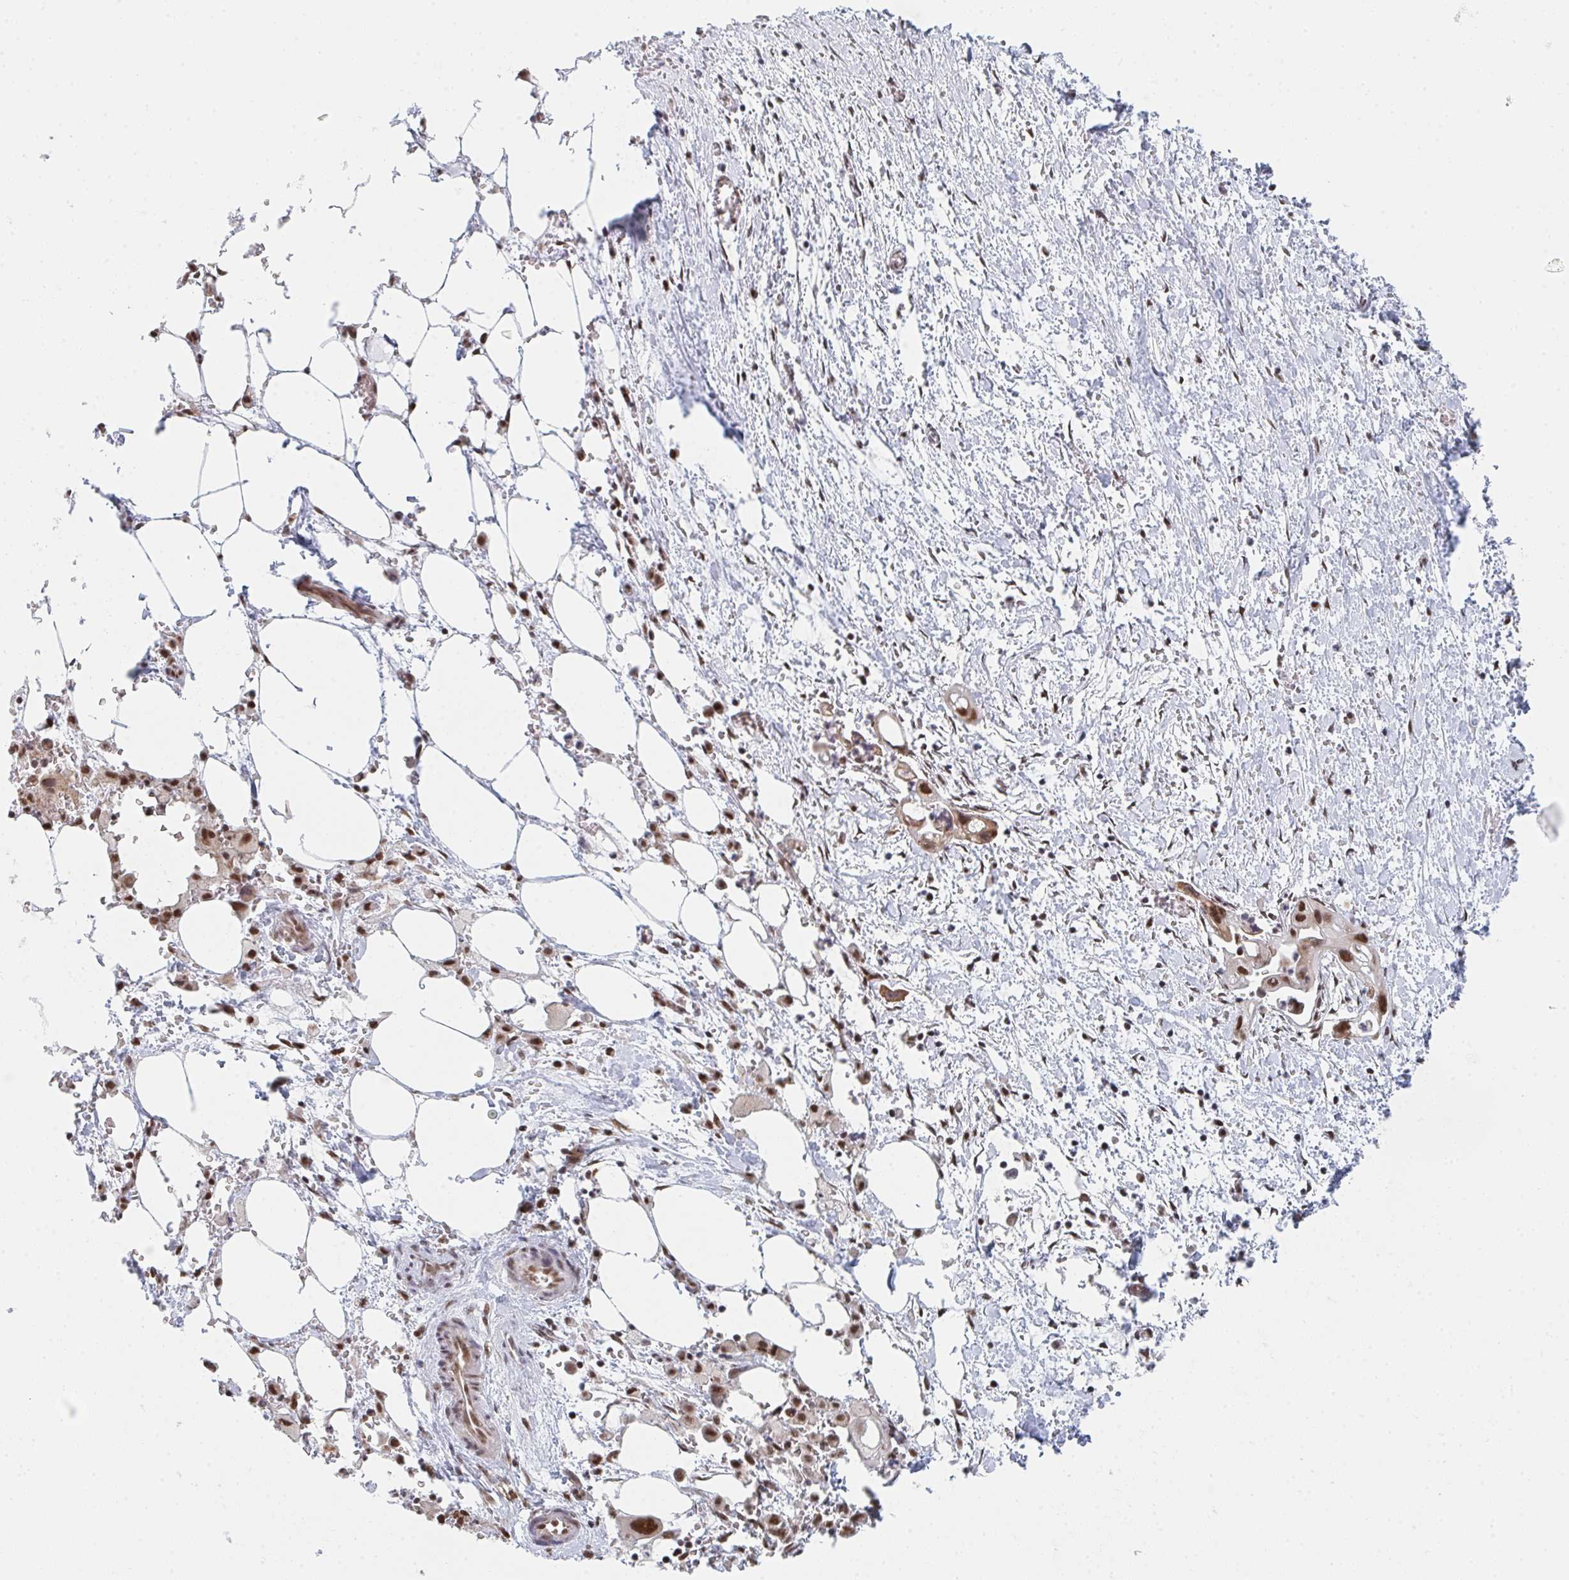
{"staining": {"intensity": "moderate", "quantity": ">75%", "location": "nuclear"}, "tissue": "pancreatic cancer", "cell_type": "Tumor cells", "image_type": "cancer", "snomed": [{"axis": "morphology", "description": "Adenocarcinoma, NOS"}, {"axis": "topography", "description": "Pancreas"}], "caption": "Immunohistochemistry (IHC) of human pancreatic adenocarcinoma reveals medium levels of moderate nuclear expression in about >75% of tumor cells.", "gene": "MBNL1", "patient": {"sex": "male", "age": 61}}